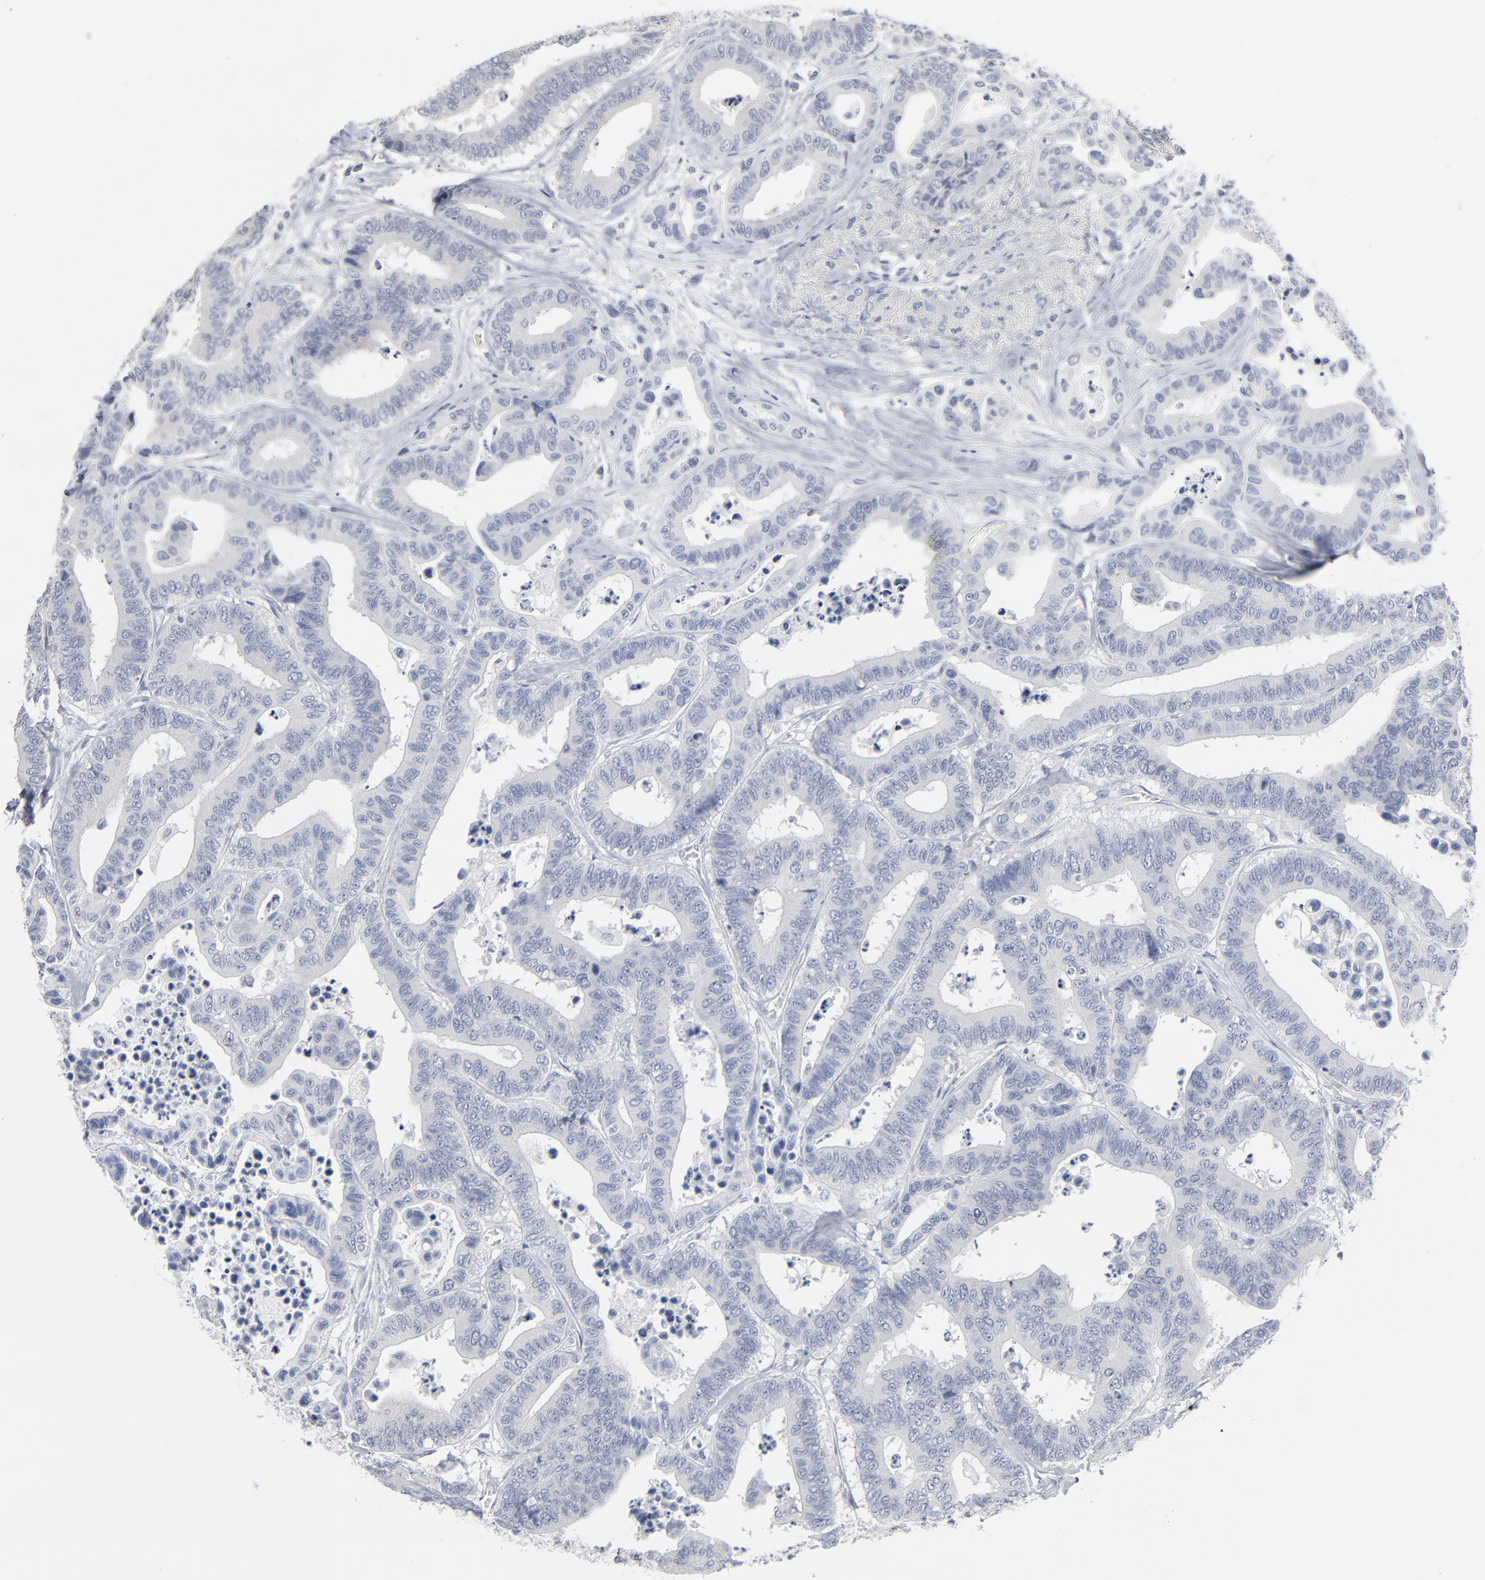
{"staining": {"intensity": "negative", "quantity": "none", "location": "none"}, "tissue": "colorectal cancer", "cell_type": "Tumor cells", "image_type": "cancer", "snomed": [{"axis": "morphology", "description": "Adenocarcinoma, NOS"}, {"axis": "topography", "description": "Colon"}], "caption": "Tumor cells are negative for protein expression in human adenocarcinoma (colorectal). (Stains: DAB immunohistochemistry (IHC) with hematoxylin counter stain, Microscopy: brightfield microscopy at high magnification).", "gene": "PAGE1", "patient": {"sex": "male", "age": 82}}